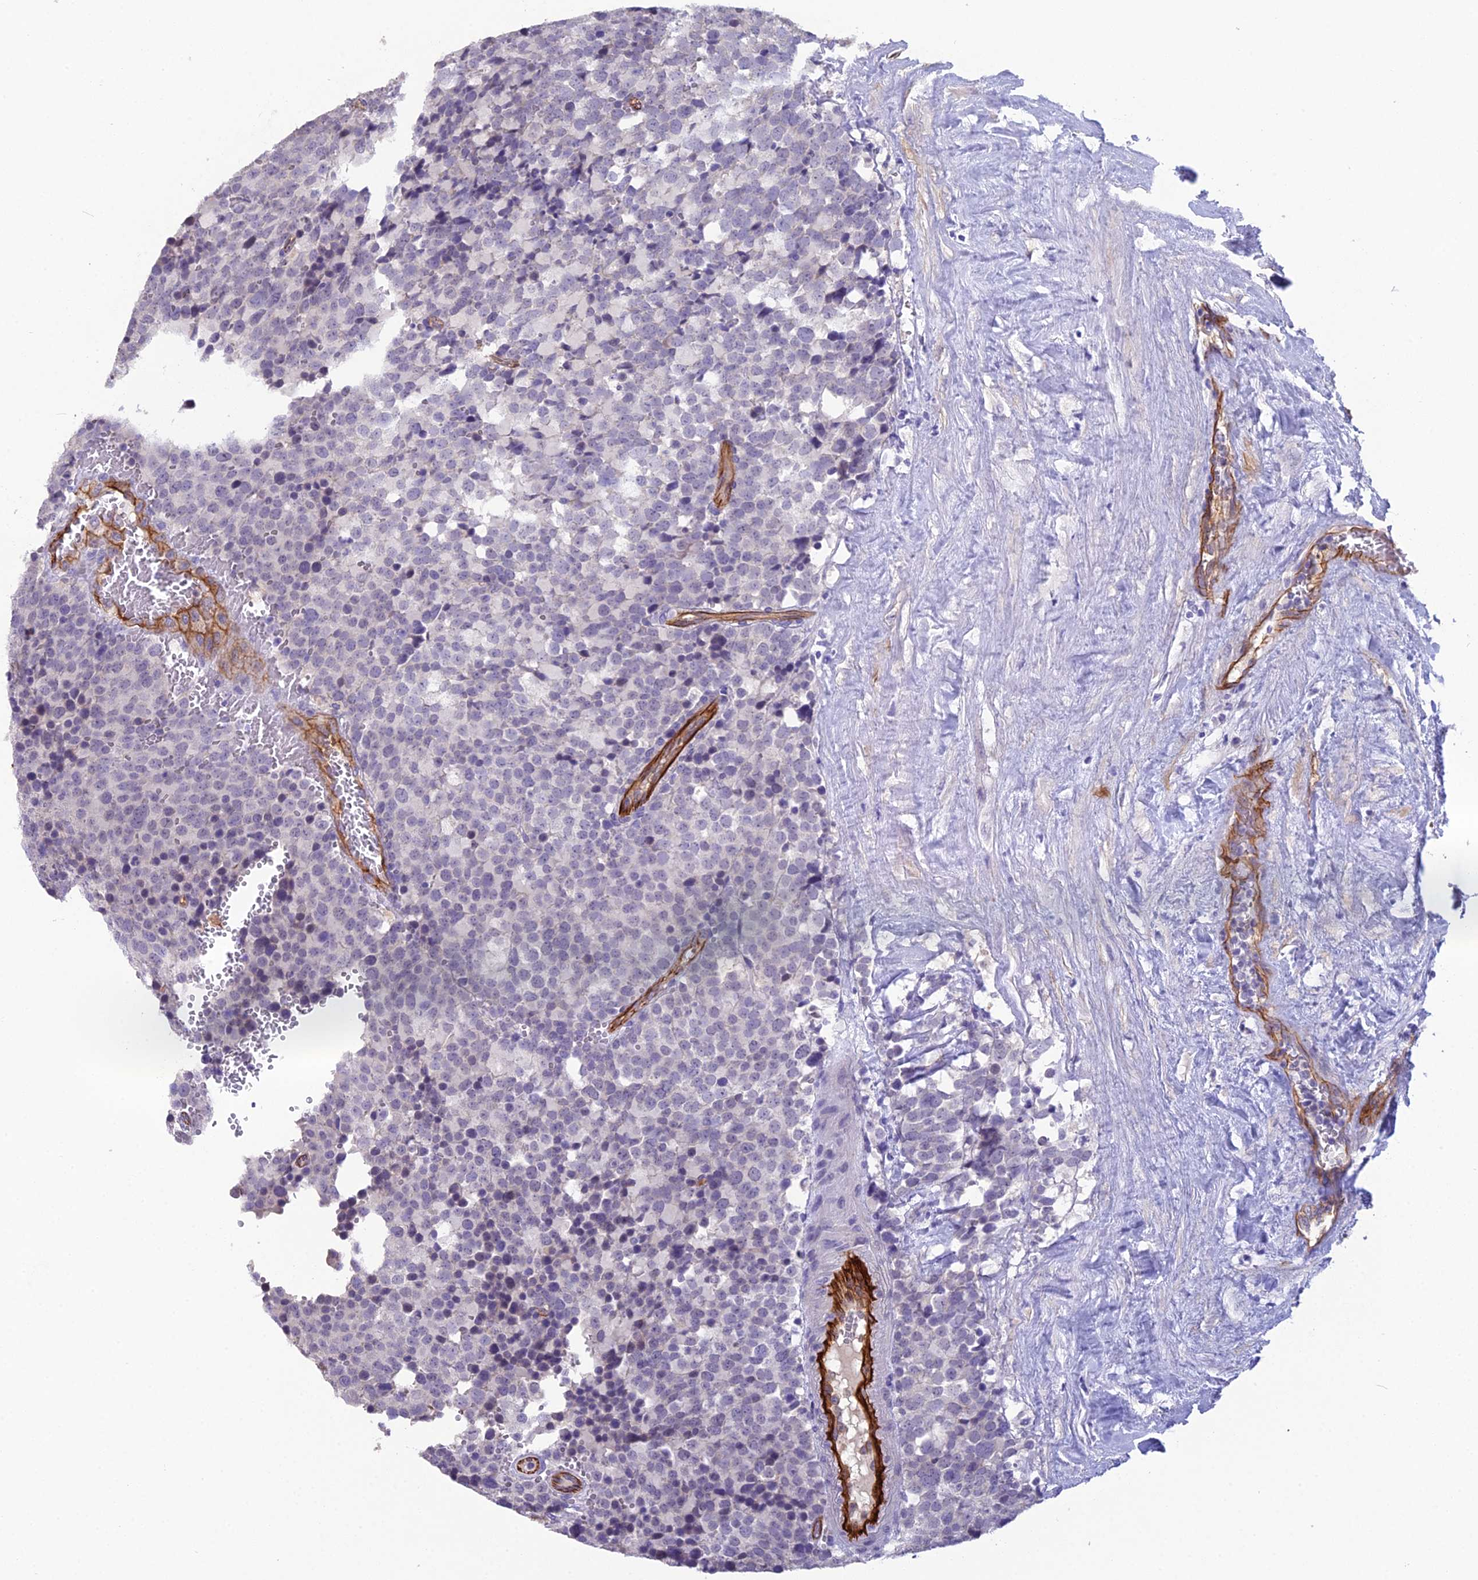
{"staining": {"intensity": "negative", "quantity": "none", "location": "none"}, "tissue": "testis cancer", "cell_type": "Tumor cells", "image_type": "cancer", "snomed": [{"axis": "morphology", "description": "Seminoma, NOS"}, {"axis": "topography", "description": "Testis"}], "caption": "High power microscopy image of an immunohistochemistry (IHC) micrograph of testis cancer (seminoma), revealing no significant staining in tumor cells. (Immunohistochemistry, brightfield microscopy, high magnification).", "gene": "CFAP47", "patient": {"sex": "male", "age": 71}}